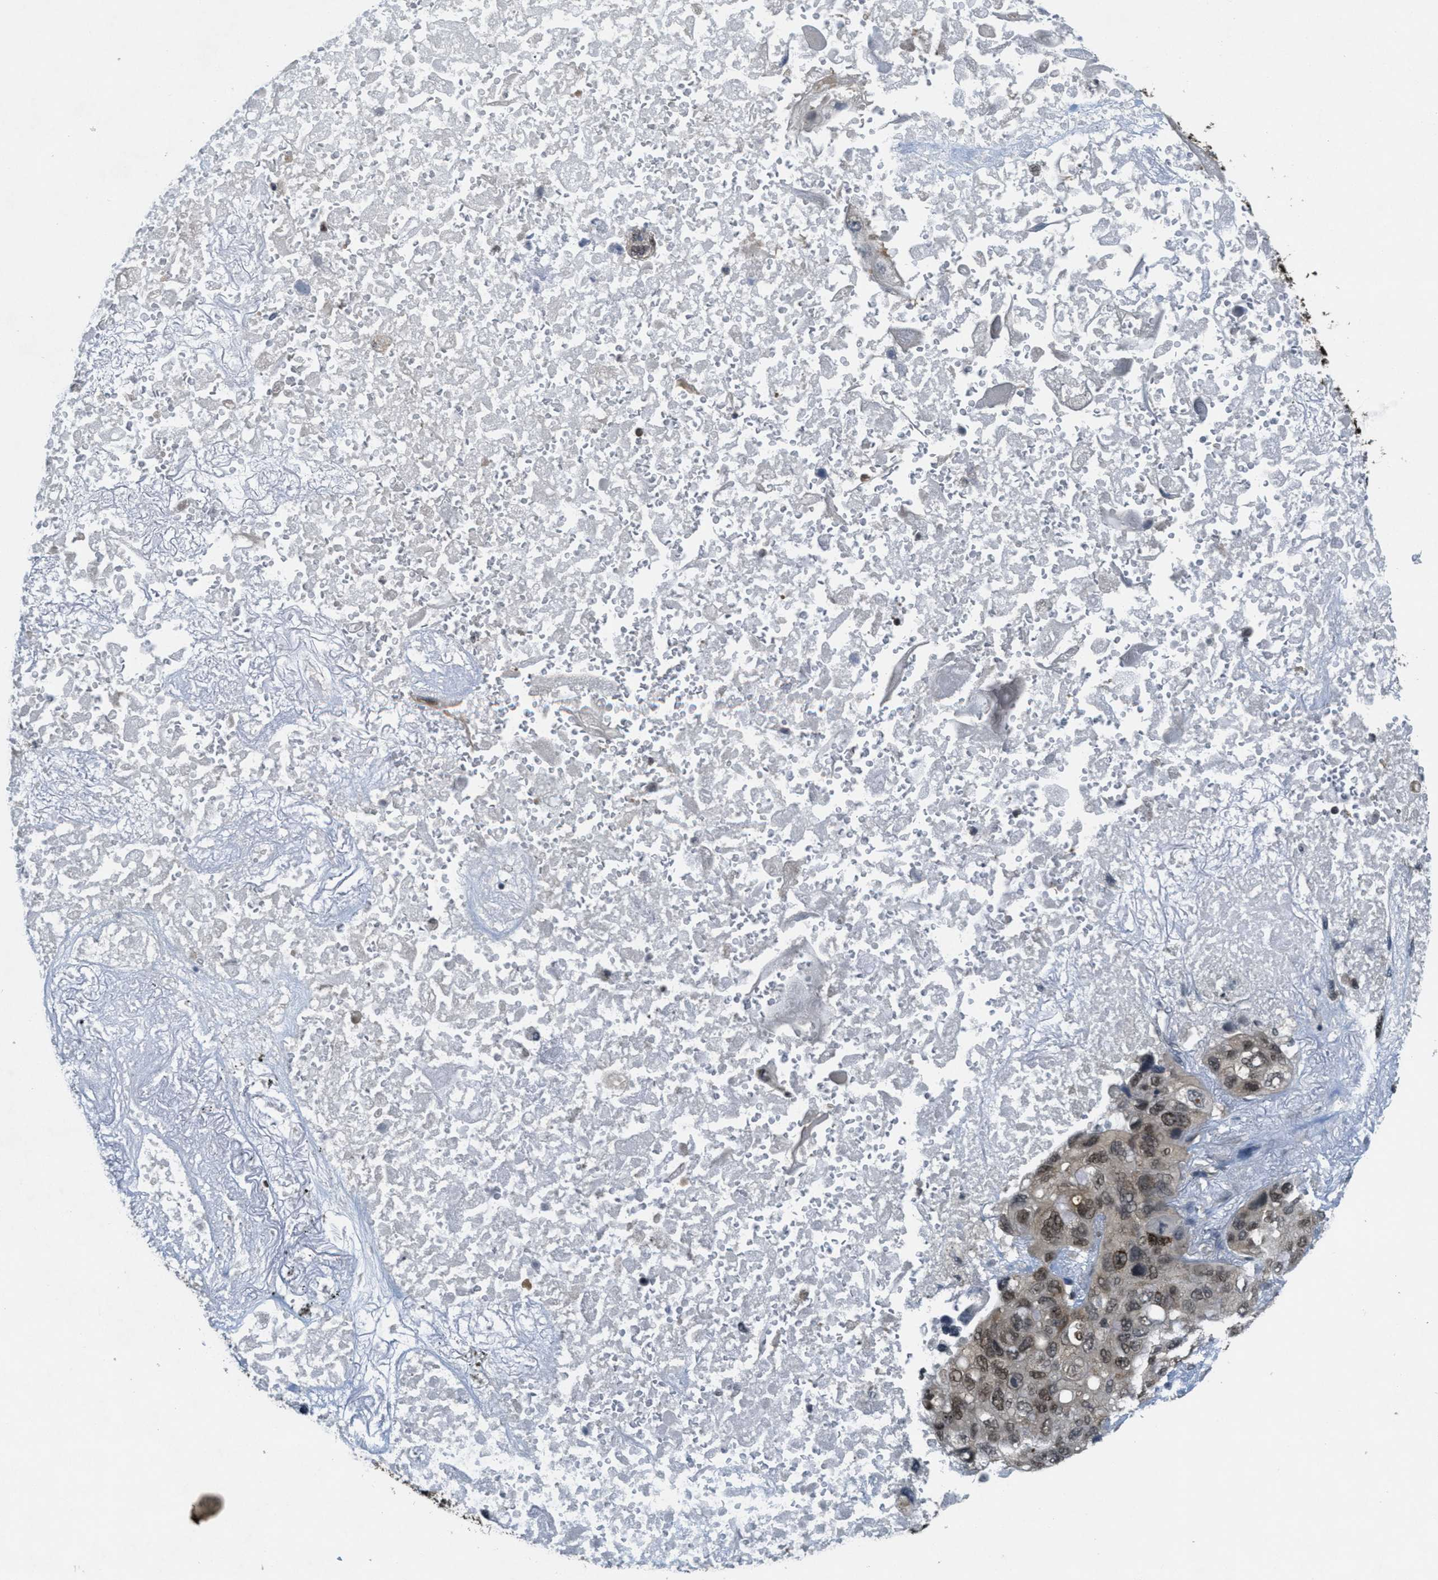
{"staining": {"intensity": "strong", "quantity": ">75%", "location": "nuclear"}, "tissue": "lung cancer", "cell_type": "Tumor cells", "image_type": "cancer", "snomed": [{"axis": "morphology", "description": "Squamous cell carcinoma, NOS"}, {"axis": "topography", "description": "Lung"}], "caption": "Immunohistochemistry (IHC) staining of lung cancer (squamous cell carcinoma), which shows high levels of strong nuclear expression in about >75% of tumor cells indicating strong nuclear protein positivity. The staining was performed using DAB (3,3'-diaminobenzidine) (brown) for protein detection and nuclei were counterstained in hematoxylin (blue).", "gene": "DNAJB1", "patient": {"sex": "female", "age": 73}}